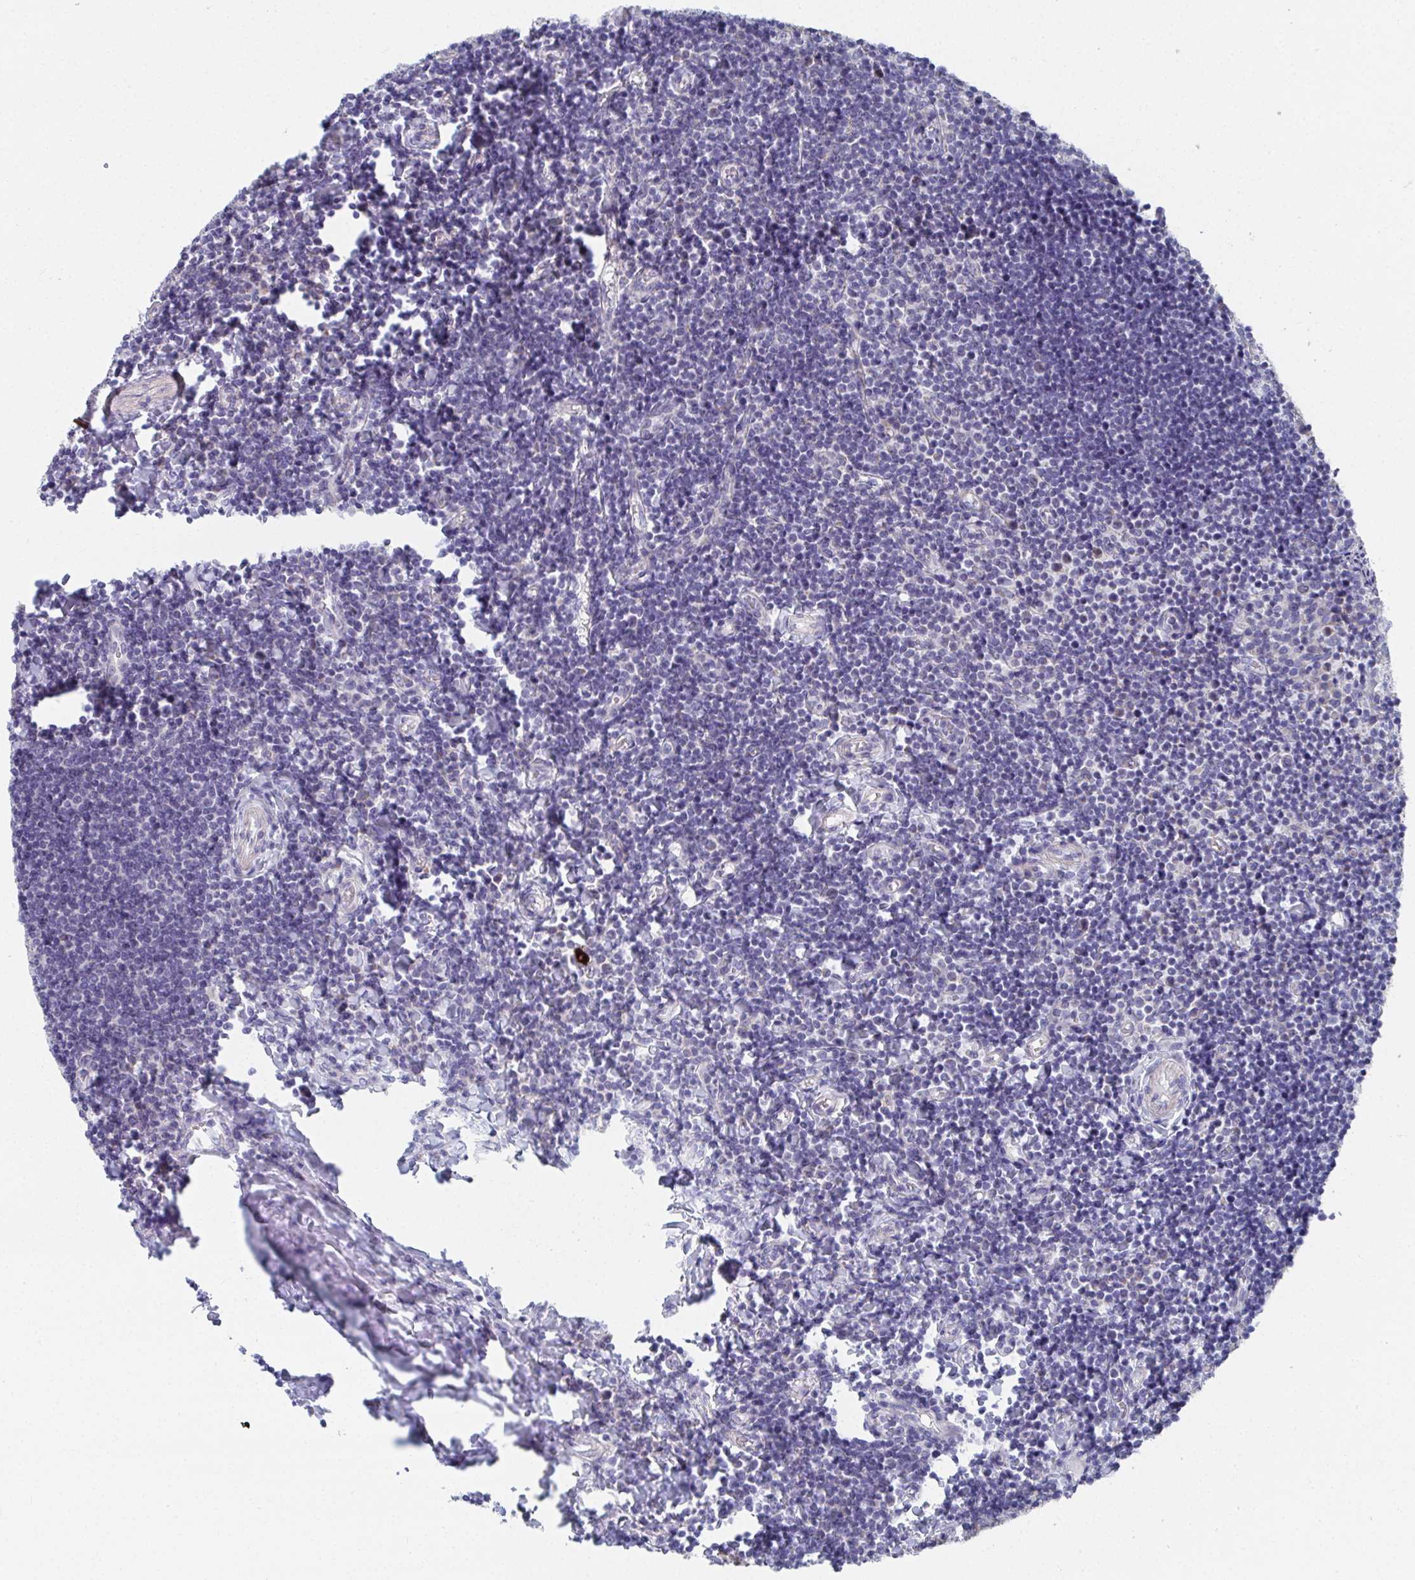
{"staining": {"intensity": "weak", "quantity": "<25%", "location": "nuclear"}, "tissue": "tonsil", "cell_type": "Germinal center cells", "image_type": "normal", "snomed": [{"axis": "morphology", "description": "Normal tissue, NOS"}, {"axis": "topography", "description": "Tonsil"}], "caption": "Immunohistochemistry histopathology image of unremarkable tonsil stained for a protein (brown), which exhibits no expression in germinal center cells.", "gene": "ATP5F1C", "patient": {"sex": "female", "age": 10}}